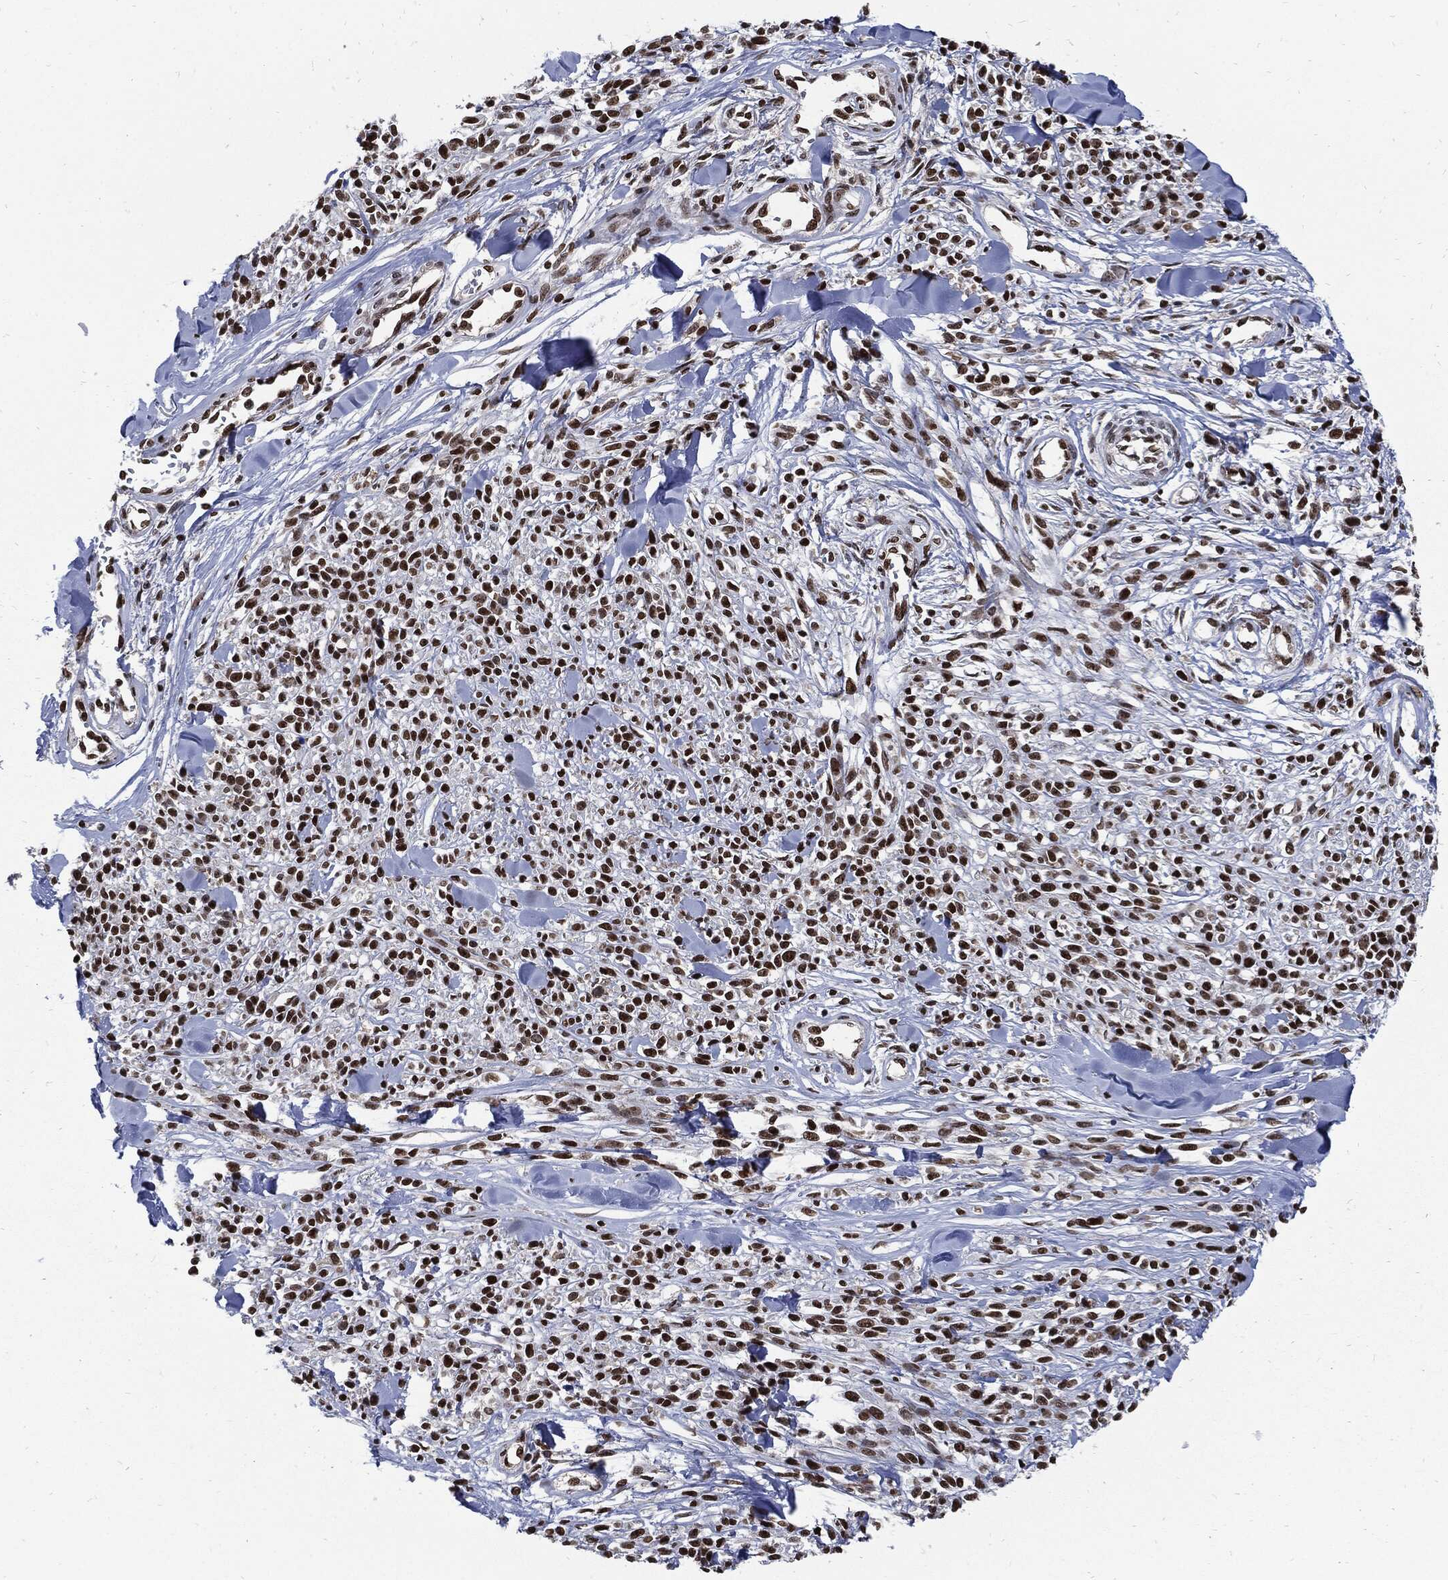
{"staining": {"intensity": "strong", "quantity": ">75%", "location": "nuclear"}, "tissue": "melanoma", "cell_type": "Tumor cells", "image_type": "cancer", "snomed": [{"axis": "morphology", "description": "Malignant melanoma, NOS"}, {"axis": "topography", "description": "Skin"}, {"axis": "topography", "description": "Skin of trunk"}], "caption": "DAB immunohistochemical staining of melanoma shows strong nuclear protein staining in about >75% of tumor cells. The staining was performed using DAB (3,3'-diaminobenzidine) to visualize the protein expression in brown, while the nuclei were stained in blue with hematoxylin (Magnification: 20x).", "gene": "TERF2", "patient": {"sex": "male", "age": 74}}